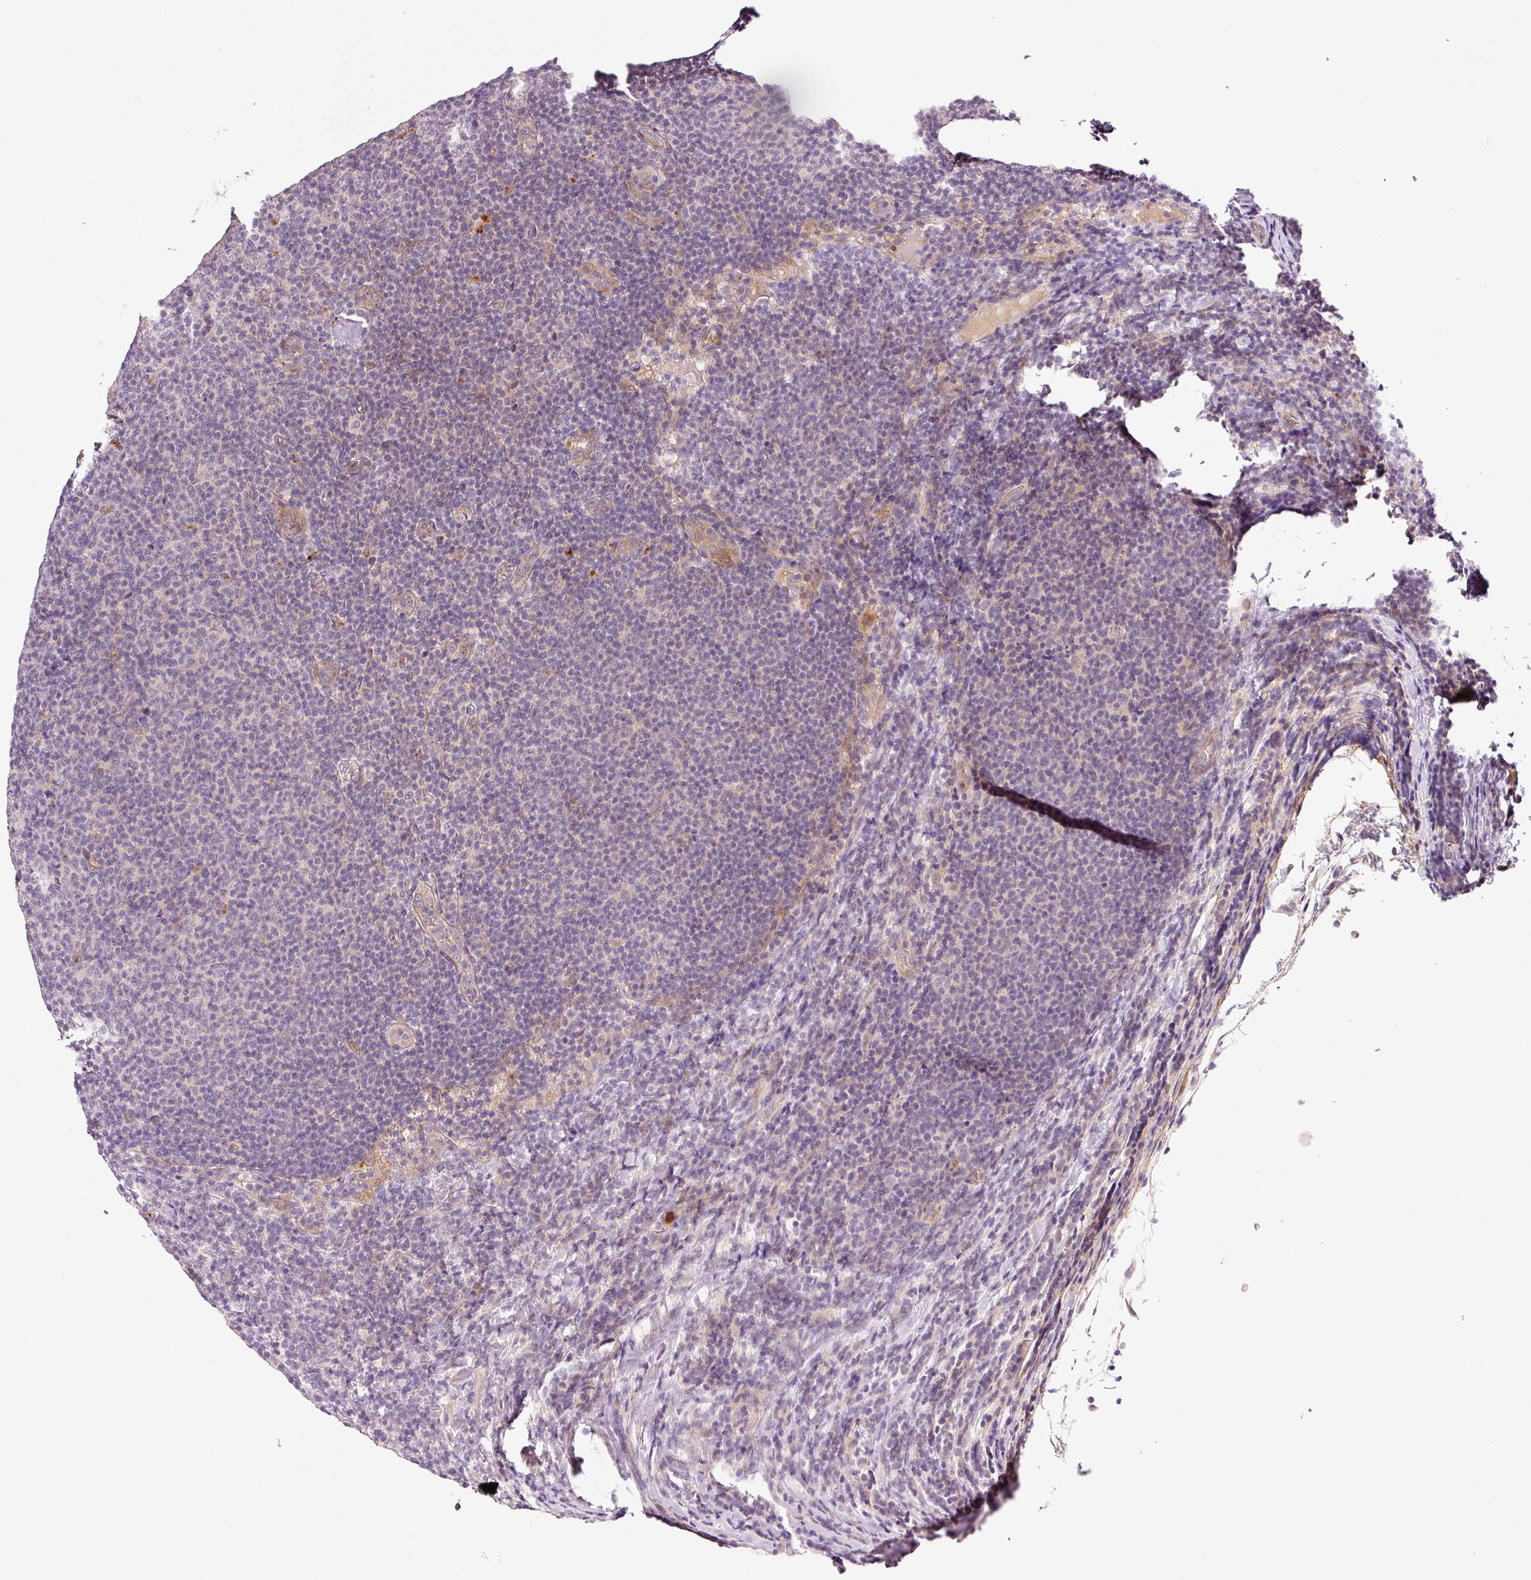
{"staining": {"intensity": "negative", "quantity": "none", "location": "none"}, "tissue": "lymphoma", "cell_type": "Tumor cells", "image_type": "cancer", "snomed": [{"axis": "morphology", "description": "Malignant lymphoma, non-Hodgkin's type, Low grade"}, {"axis": "topography", "description": "Lymph node"}], "caption": "High magnification brightfield microscopy of low-grade malignant lymphoma, non-Hodgkin's type stained with DAB (brown) and counterstained with hematoxylin (blue): tumor cells show no significant expression. The staining is performed using DAB brown chromogen with nuclei counter-stained in using hematoxylin.", "gene": "TIRAP", "patient": {"sex": "male", "age": 66}}